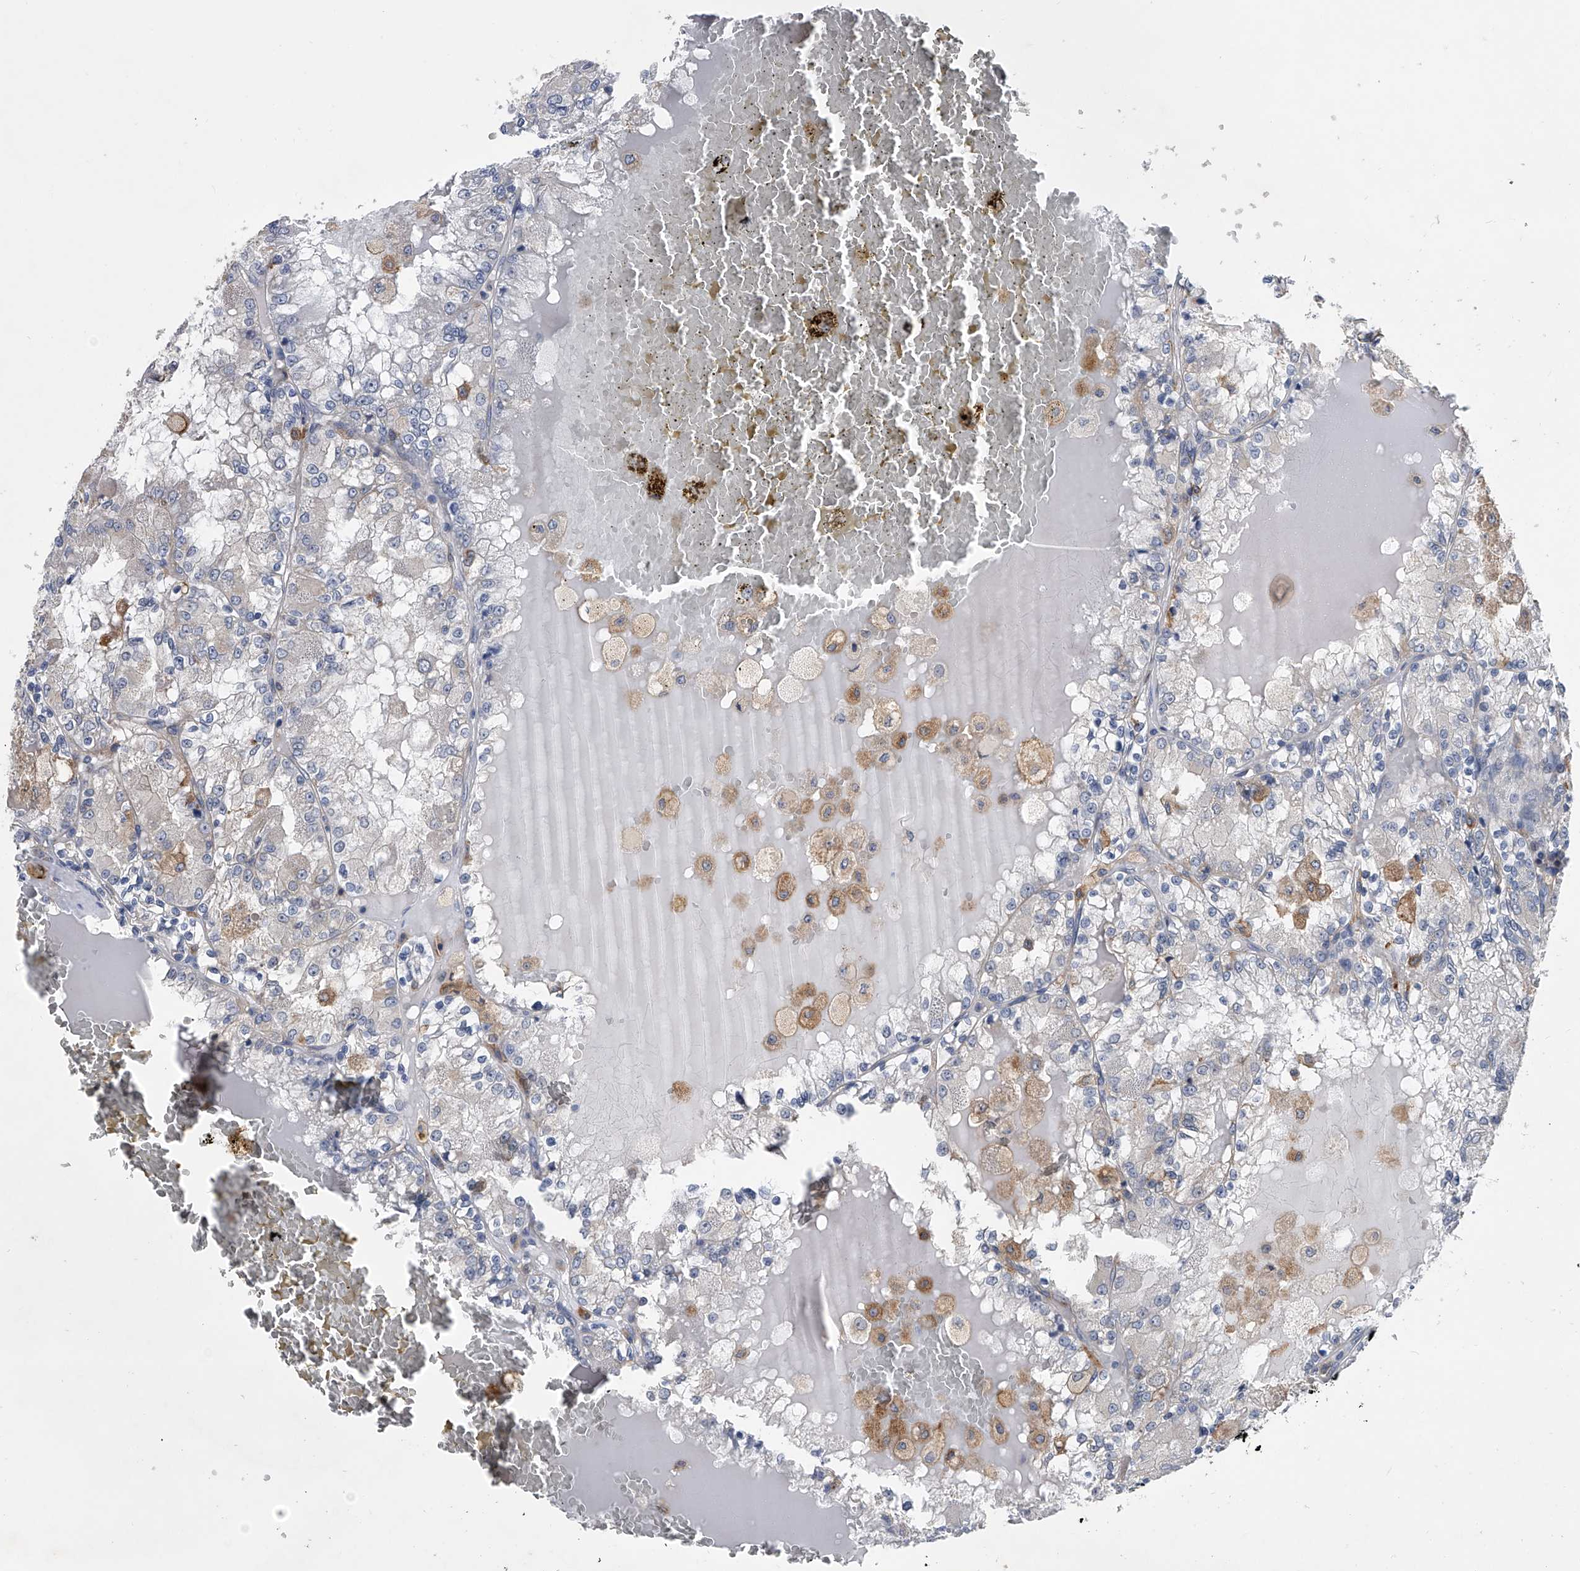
{"staining": {"intensity": "negative", "quantity": "none", "location": "none"}, "tissue": "renal cancer", "cell_type": "Tumor cells", "image_type": "cancer", "snomed": [{"axis": "morphology", "description": "Adenocarcinoma, NOS"}, {"axis": "topography", "description": "Kidney"}], "caption": "Histopathology image shows no protein expression in tumor cells of renal cancer tissue.", "gene": "MAP4K3", "patient": {"sex": "female", "age": 56}}